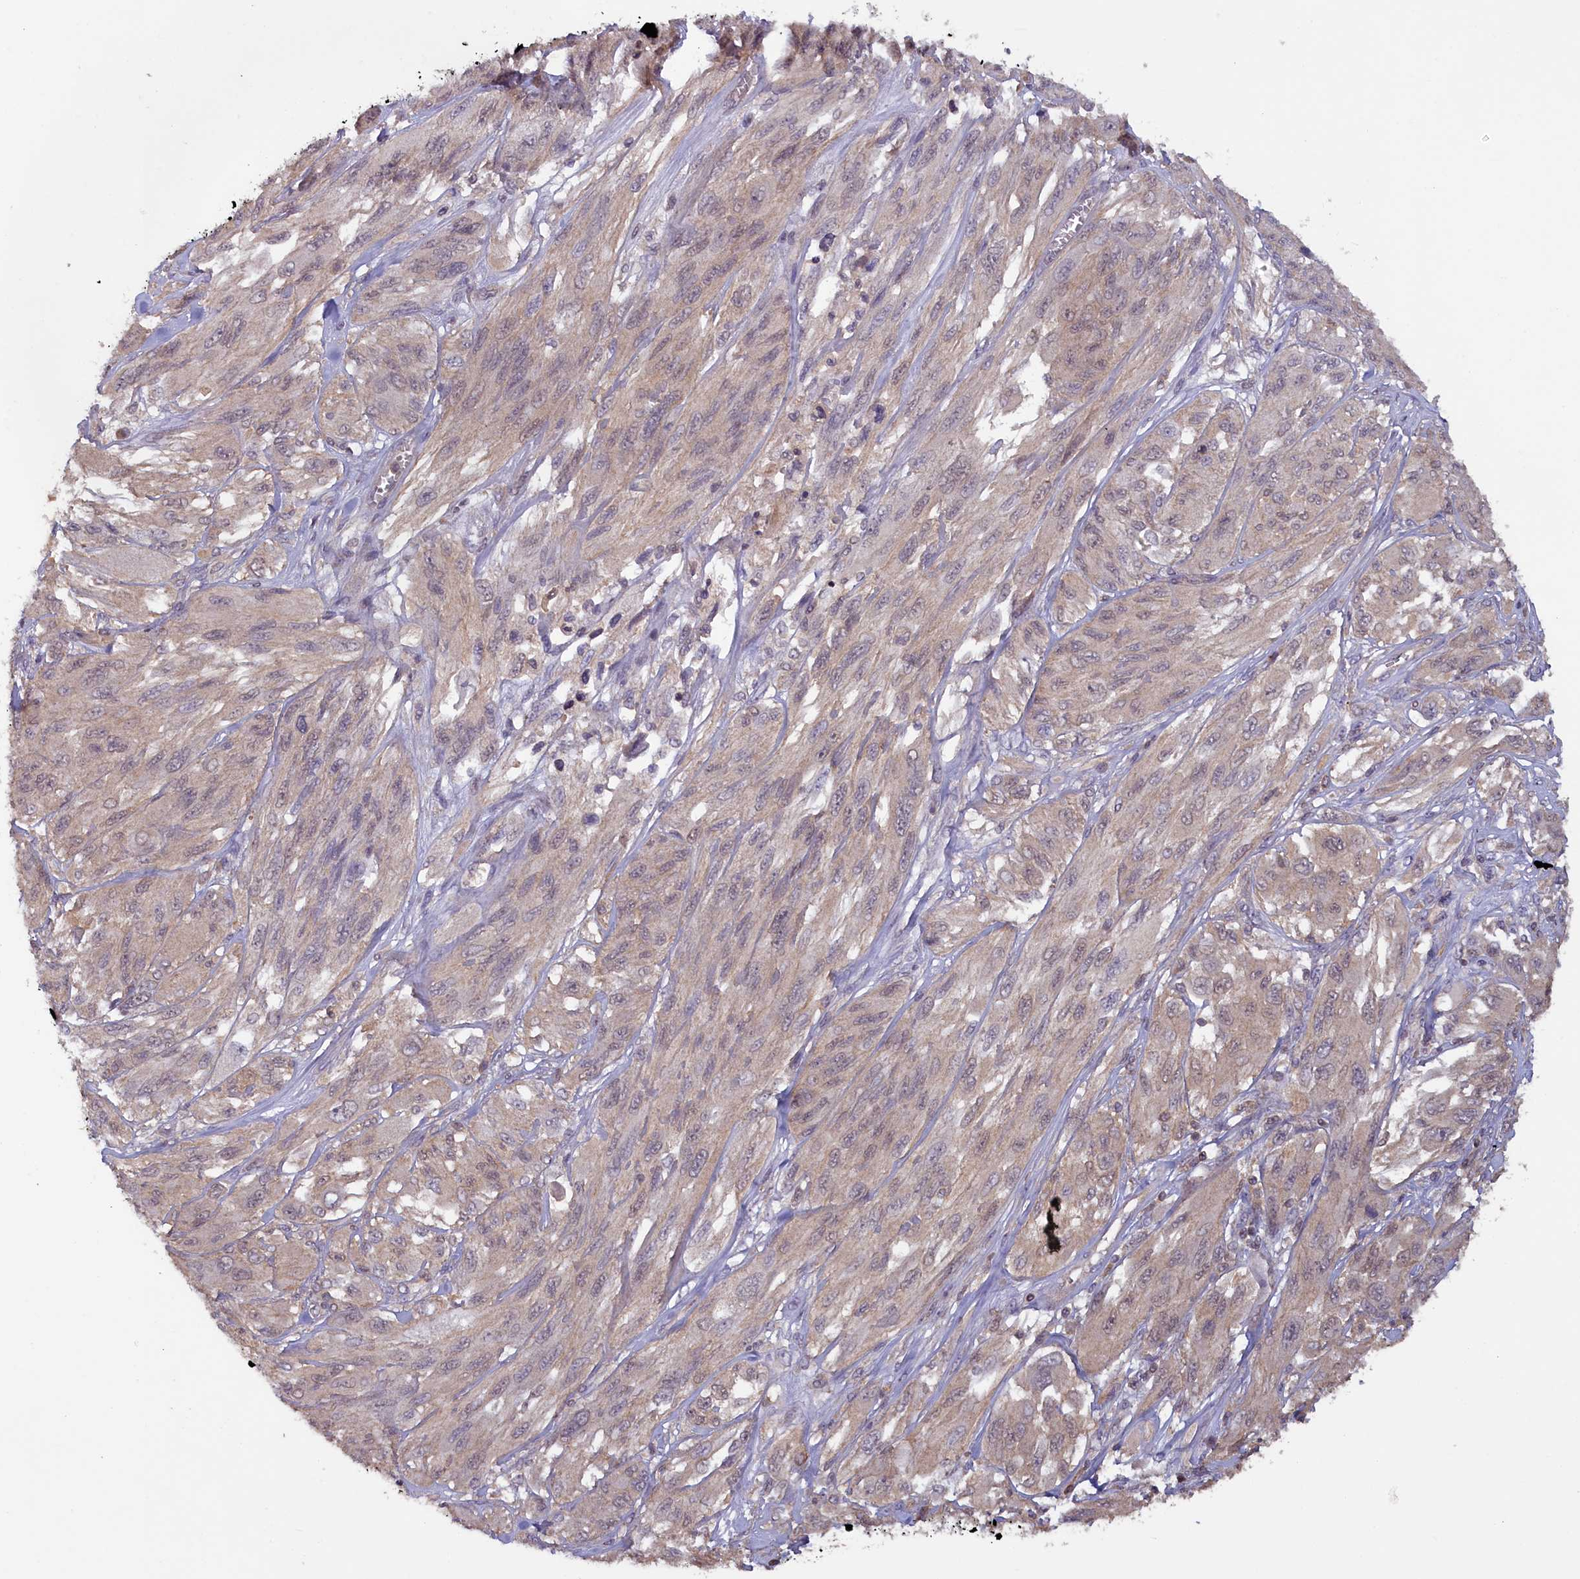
{"staining": {"intensity": "weak", "quantity": "<25%", "location": "nuclear"}, "tissue": "melanoma", "cell_type": "Tumor cells", "image_type": "cancer", "snomed": [{"axis": "morphology", "description": "Malignant melanoma, NOS"}, {"axis": "topography", "description": "Skin"}], "caption": "The micrograph shows no staining of tumor cells in malignant melanoma.", "gene": "NUBP1", "patient": {"sex": "female", "age": 91}}